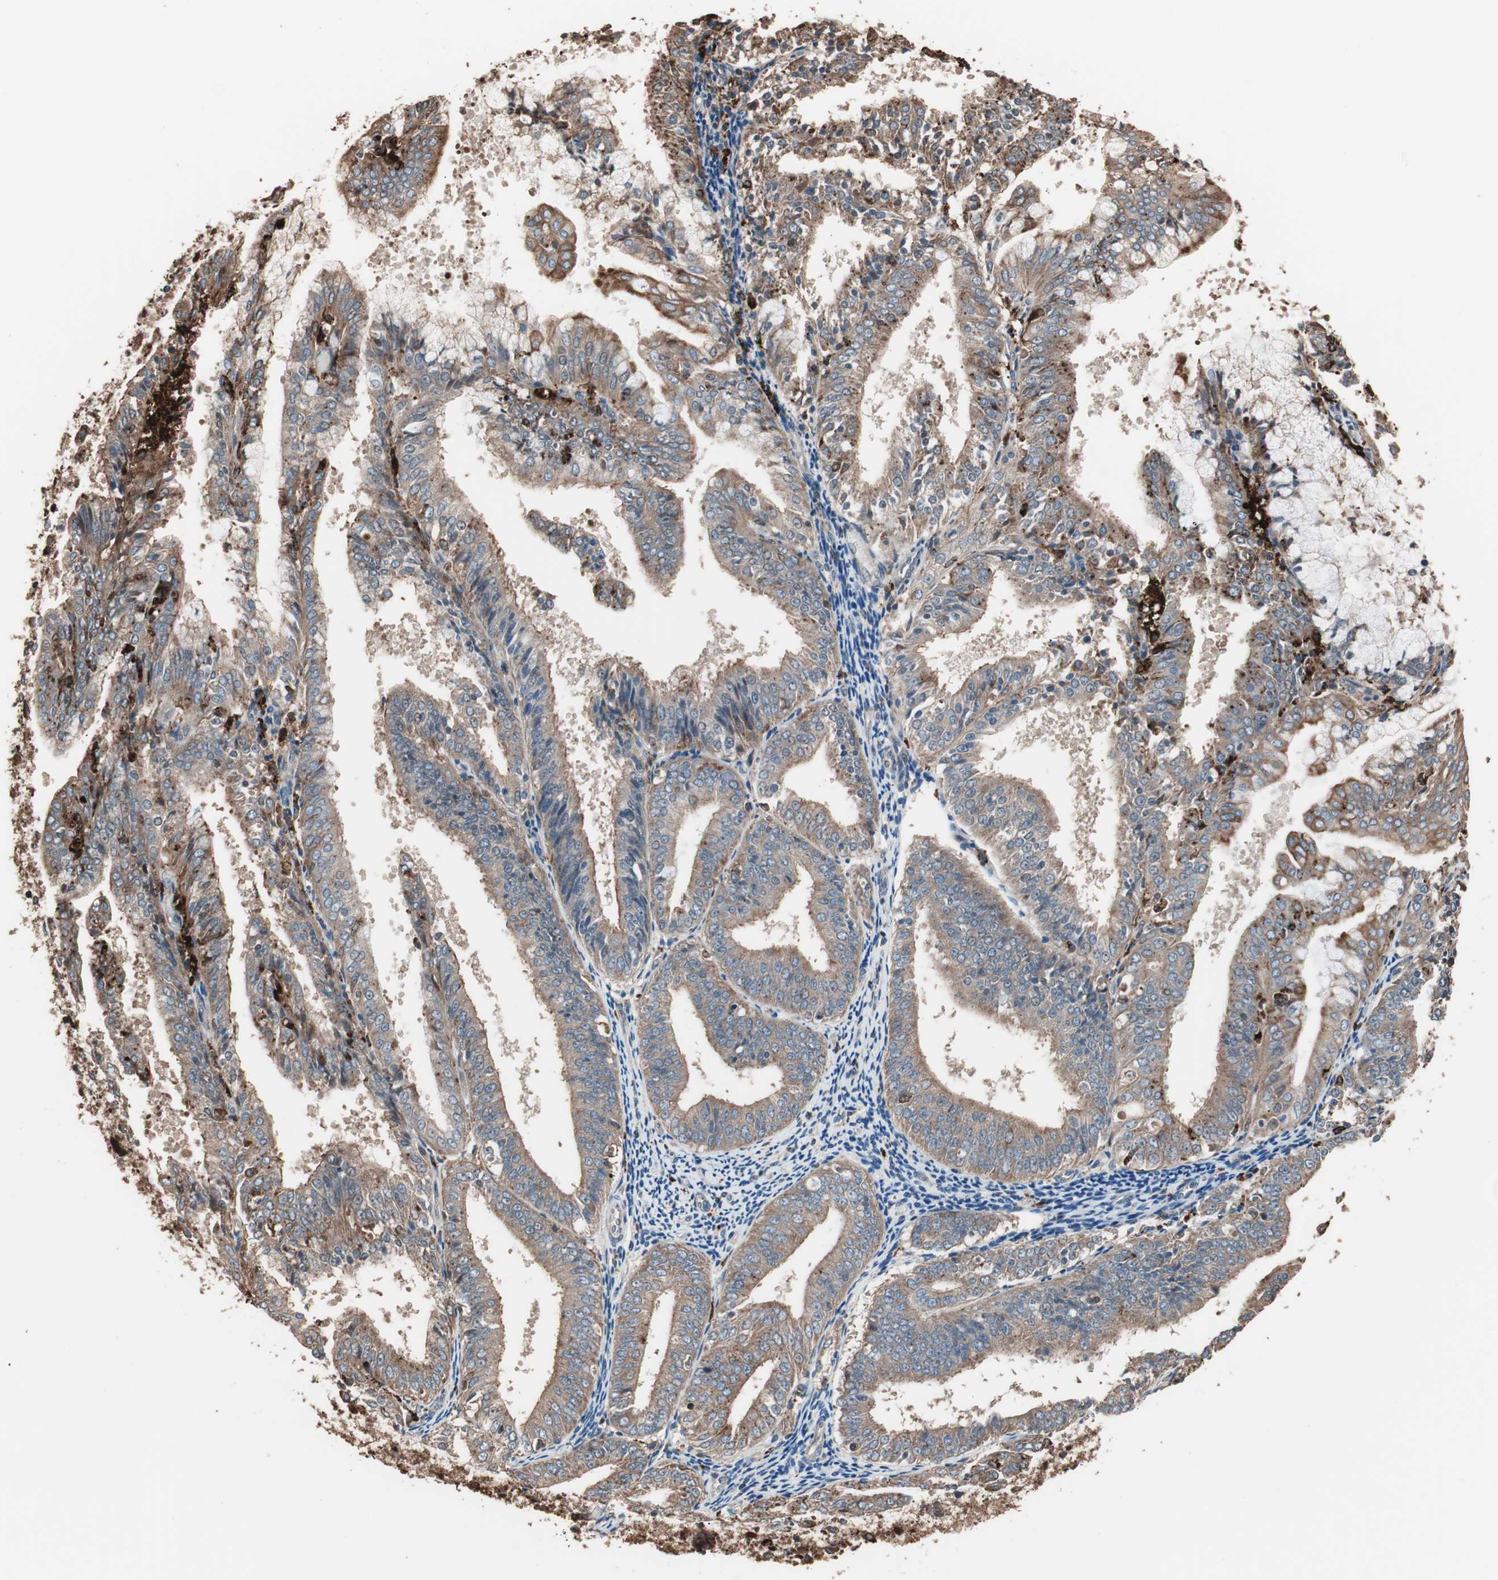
{"staining": {"intensity": "strong", "quantity": ">75%", "location": "cytoplasmic/membranous"}, "tissue": "endometrial cancer", "cell_type": "Tumor cells", "image_type": "cancer", "snomed": [{"axis": "morphology", "description": "Adenocarcinoma, NOS"}, {"axis": "topography", "description": "Endometrium"}], "caption": "Immunohistochemical staining of endometrial cancer reveals strong cytoplasmic/membranous protein positivity in about >75% of tumor cells.", "gene": "CCT3", "patient": {"sex": "female", "age": 63}}